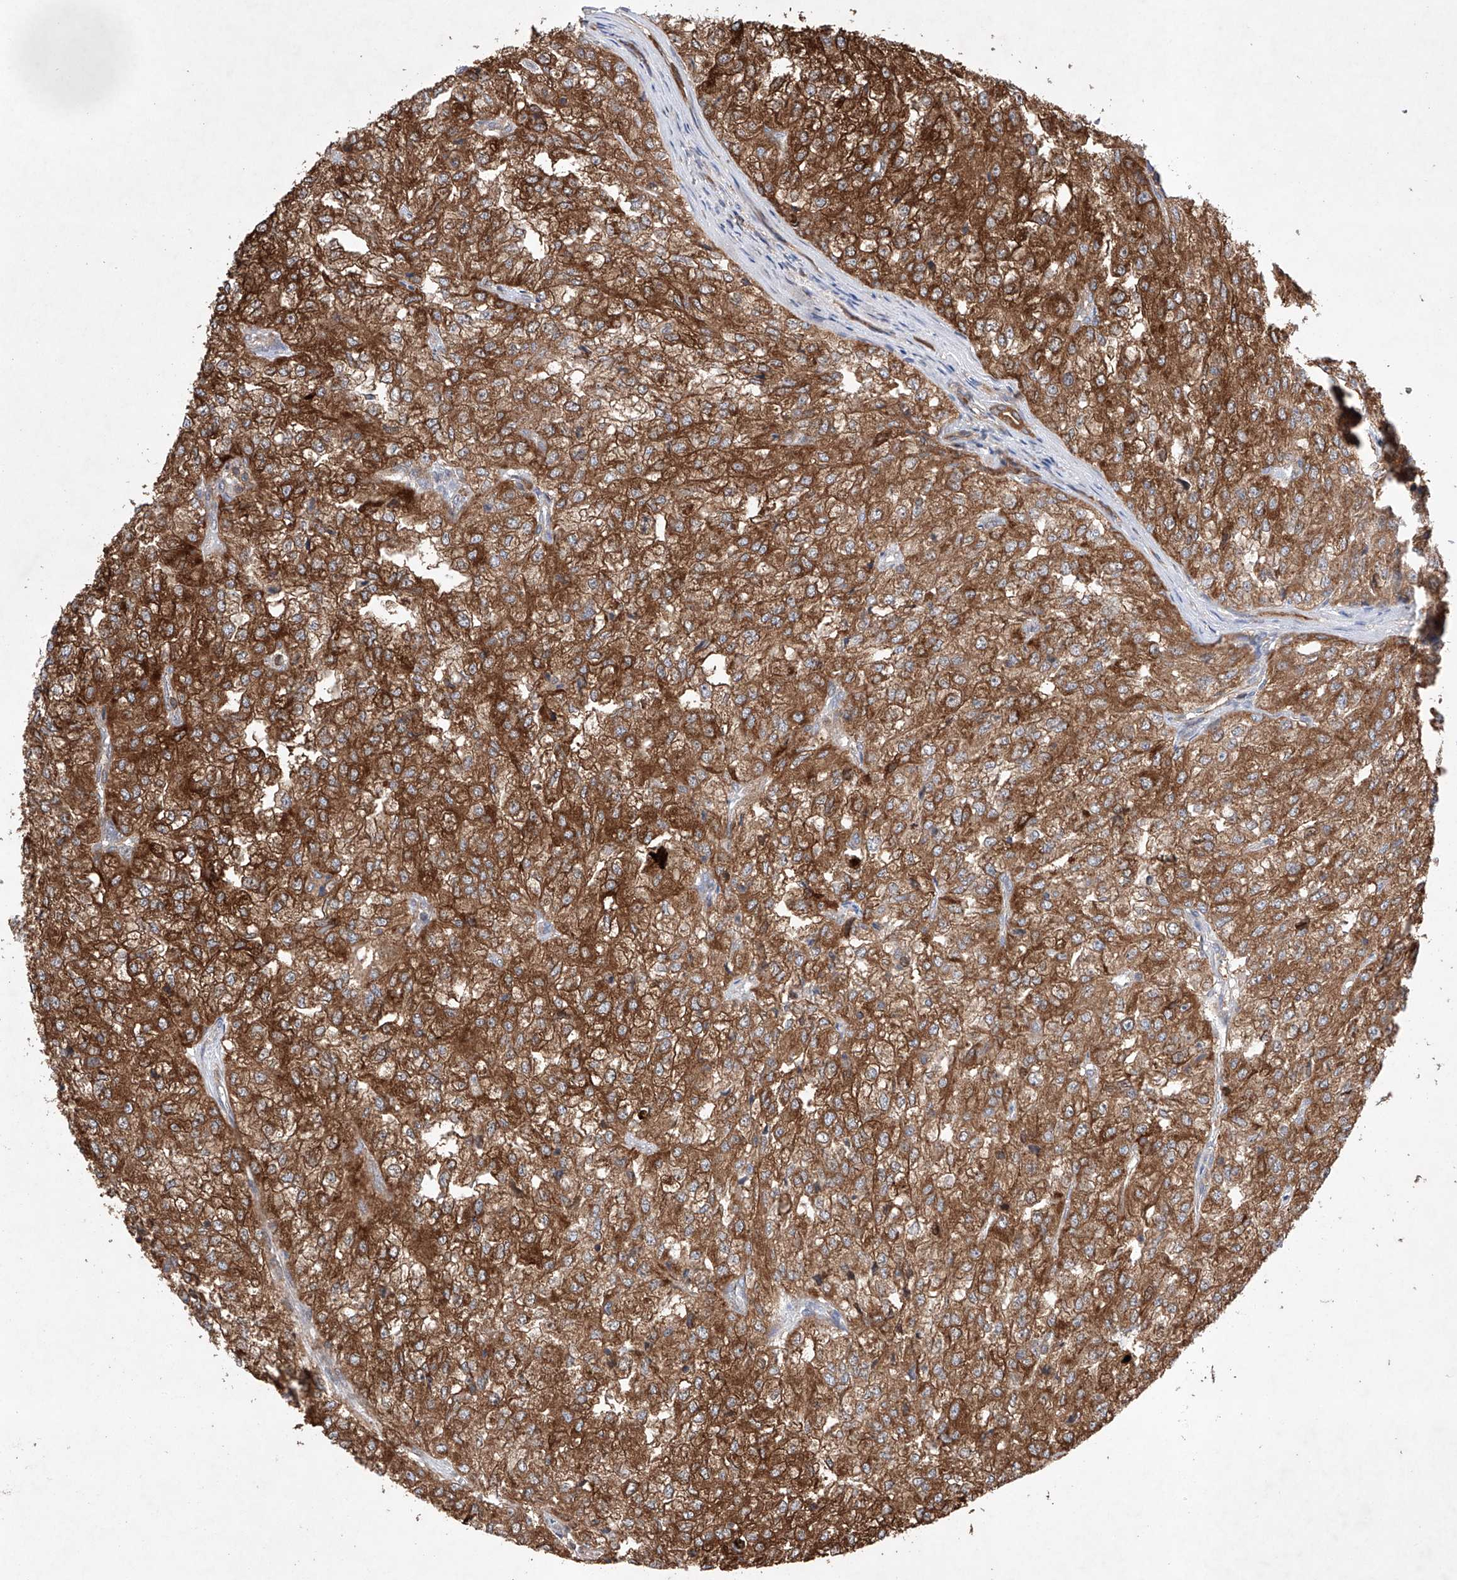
{"staining": {"intensity": "strong", "quantity": ">75%", "location": "cytoplasmic/membranous"}, "tissue": "renal cancer", "cell_type": "Tumor cells", "image_type": "cancer", "snomed": [{"axis": "morphology", "description": "Adenocarcinoma, NOS"}, {"axis": "topography", "description": "Kidney"}], "caption": "About >75% of tumor cells in human renal cancer (adenocarcinoma) show strong cytoplasmic/membranous protein staining as visualized by brown immunohistochemical staining.", "gene": "TIMM23", "patient": {"sex": "female", "age": 54}}